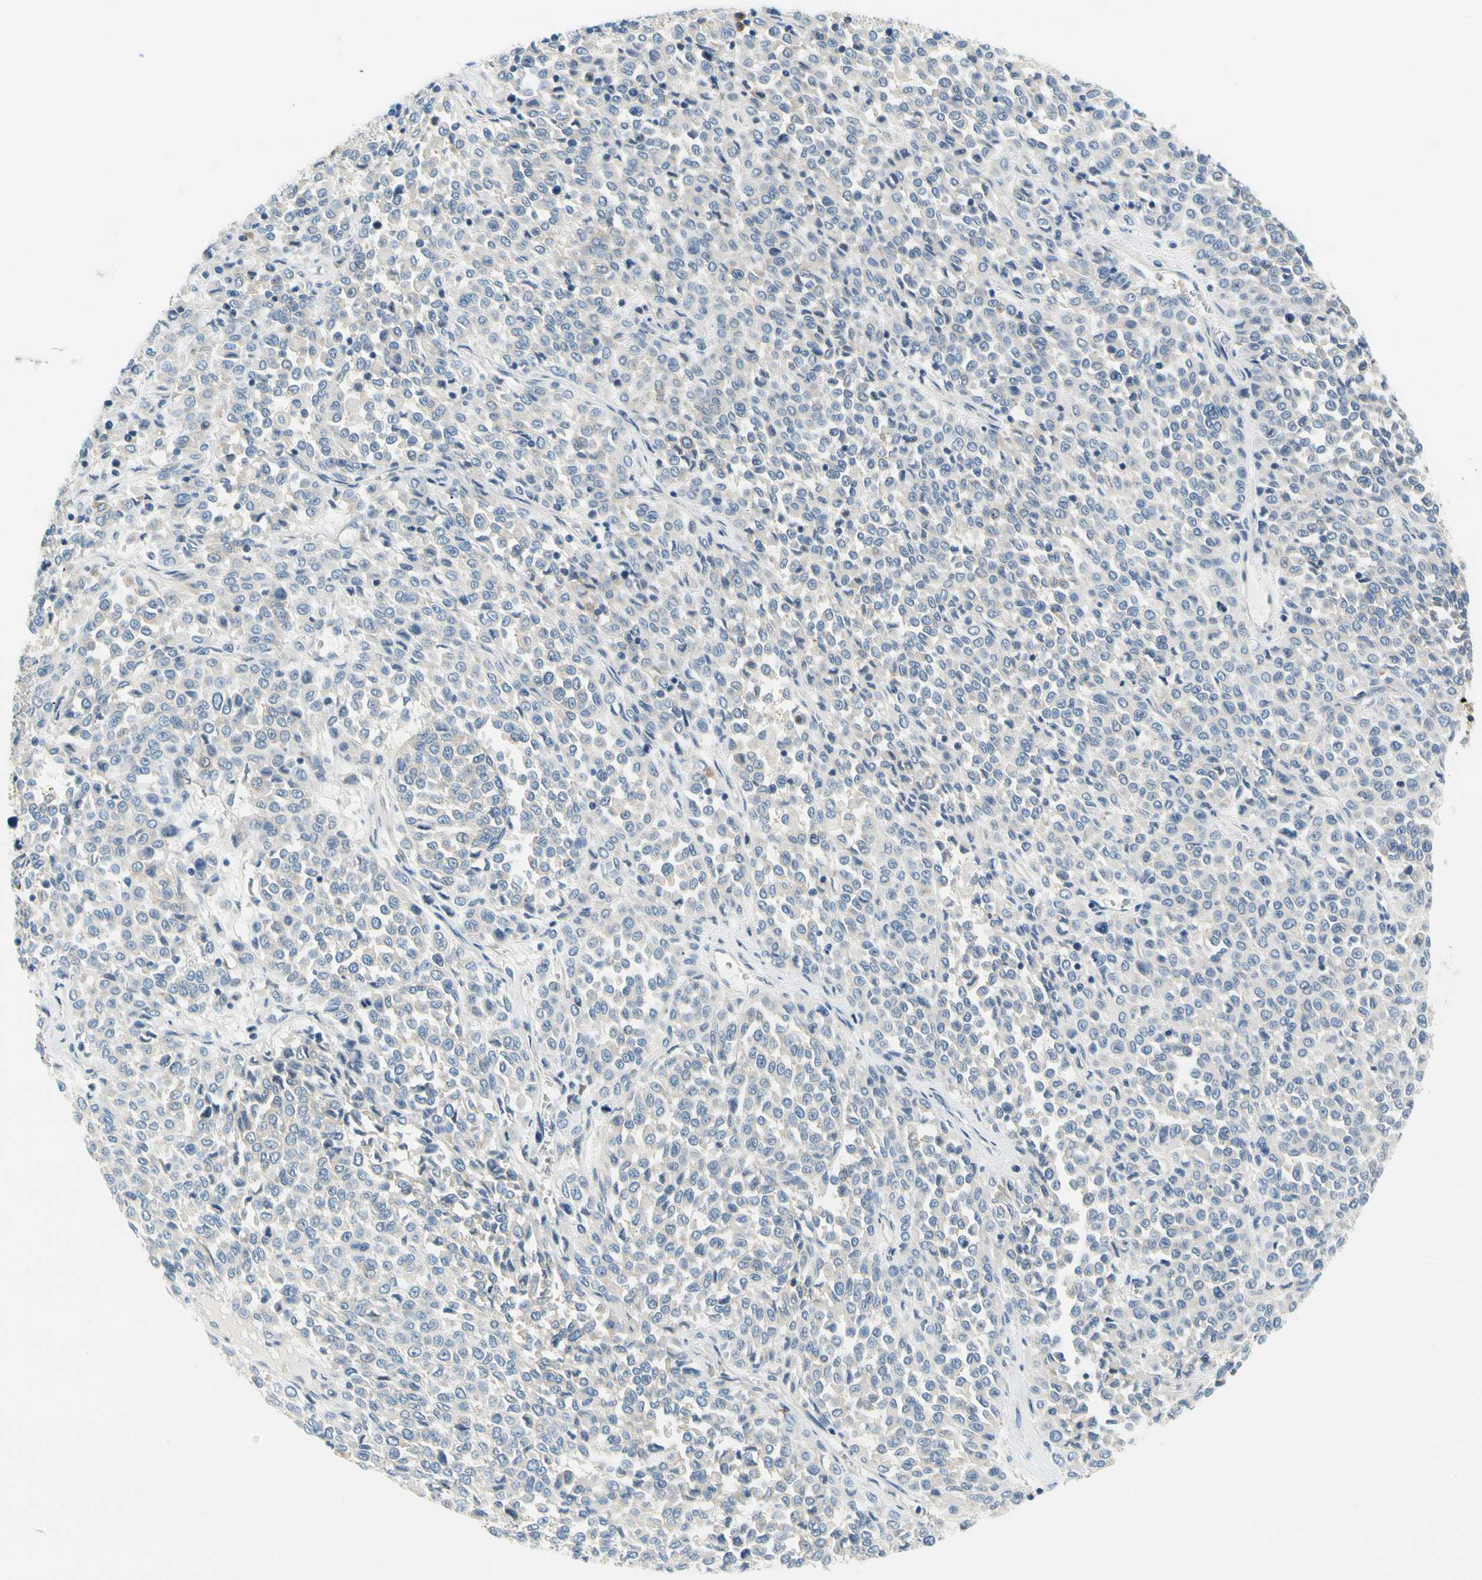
{"staining": {"intensity": "weak", "quantity": "25%-75%", "location": "cytoplasmic/membranous"}, "tissue": "melanoma", "cell_type": "Tumor cells", "image_type": "cancer", "snomed": [{"axis": "morphology", "description": "Malignant melanoma, Metastatic site"}, {"axis": "topography", "description": "Pancreas"}], "caption": "Immunohistochemical staining of human melanoma shows low levels of weak cytoplasmic/membranous staining in approximately 25%-75% of tumor cells.", "gene": "LRRC47", "patient": {"sex": "female", "age": 30}}